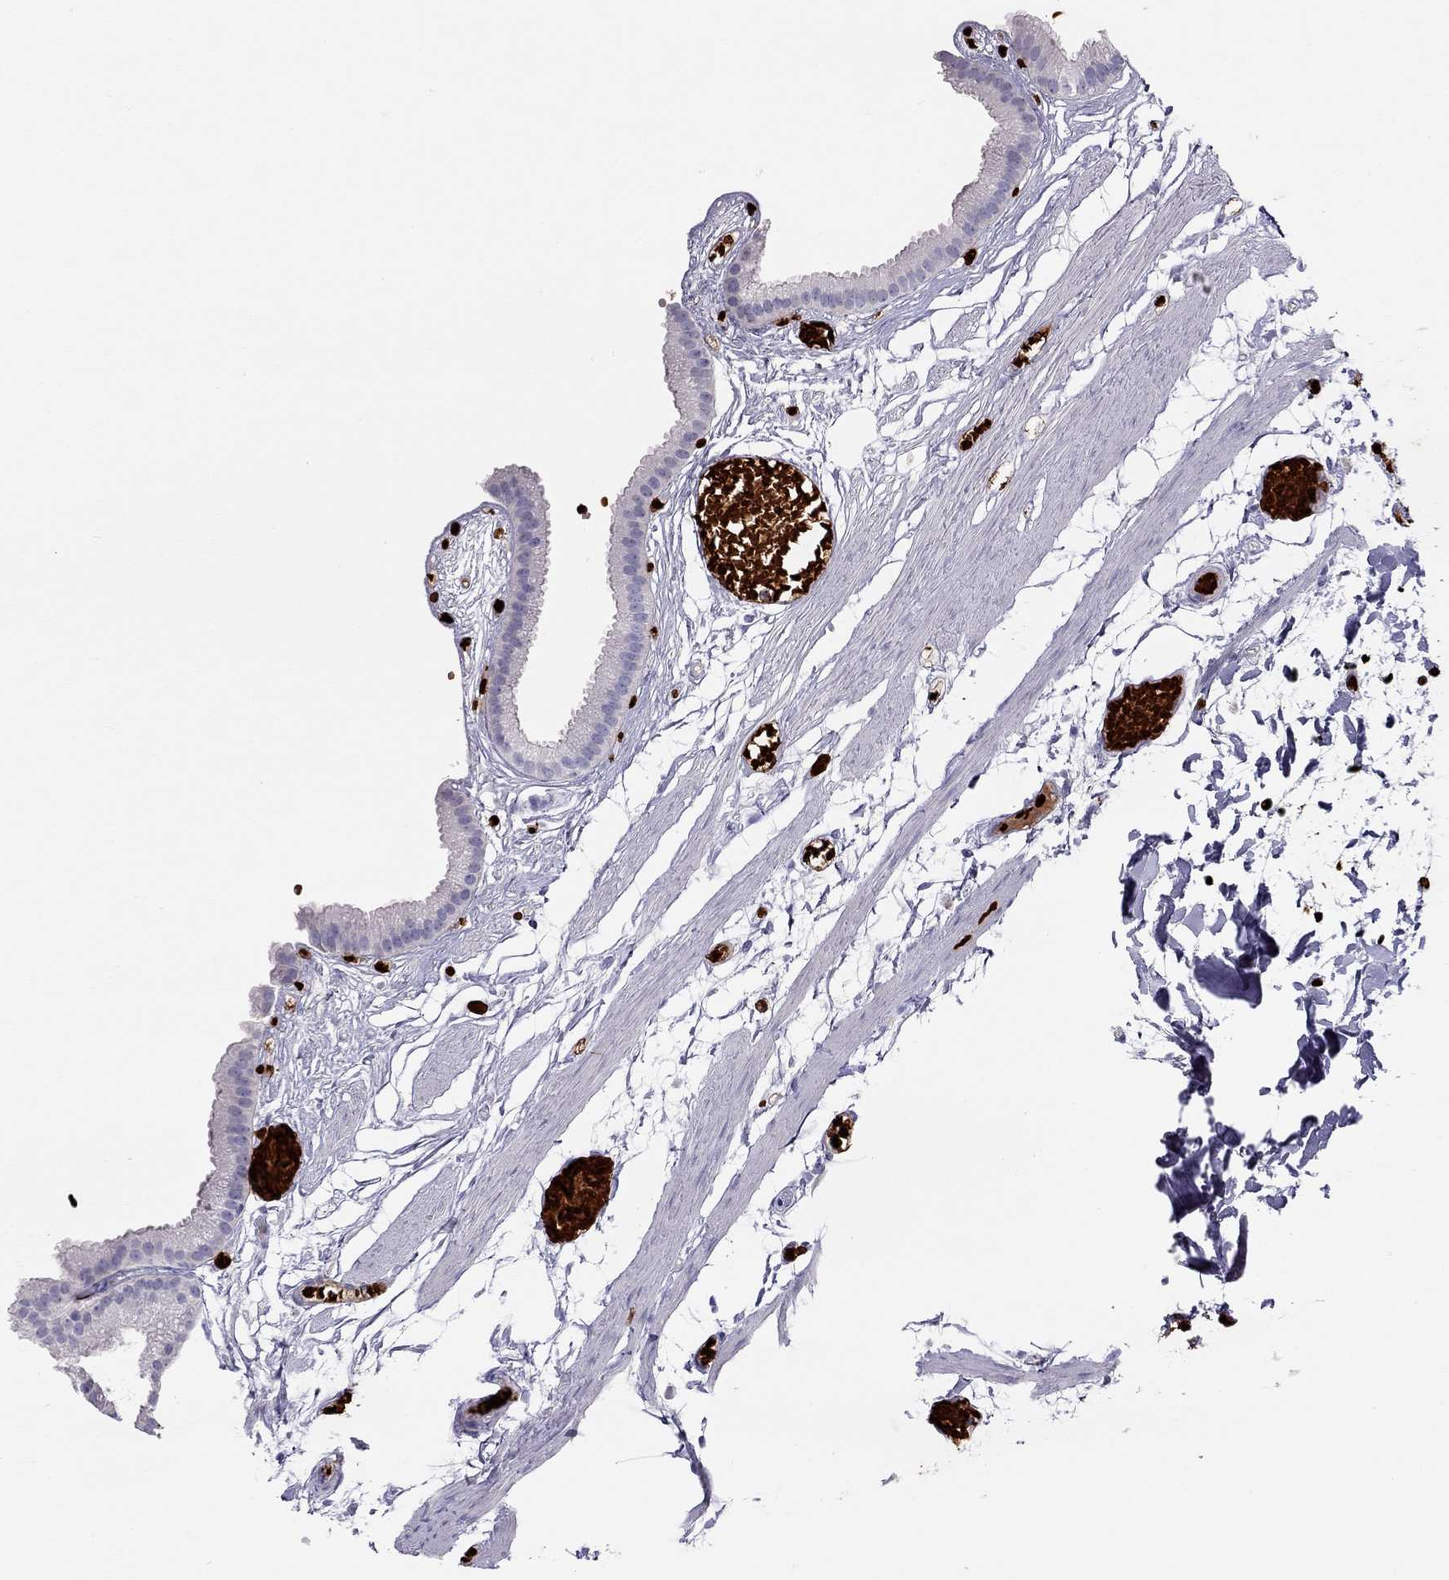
{"staining": {"intensity": "negative", "quantity": "none", "location": "none"}, "tissue": "gallbladder", "cell_type": "Glandular cells", "image_type": "normal", "snomed": [{"axis": "morphology", "description": "Normal tissue, NOS"}, {"axis": "topography", "description": "Gallbladder"}], "caption": "Benign gallbladder was stained to show a protein in brown. There is no significant staining in glandular cells. (DAB (3,3'-diaminobenzidine) immunohistochemistry, high magnification).", "gene": "RHCE", "patient": {"sex": "female", "age": 45}}